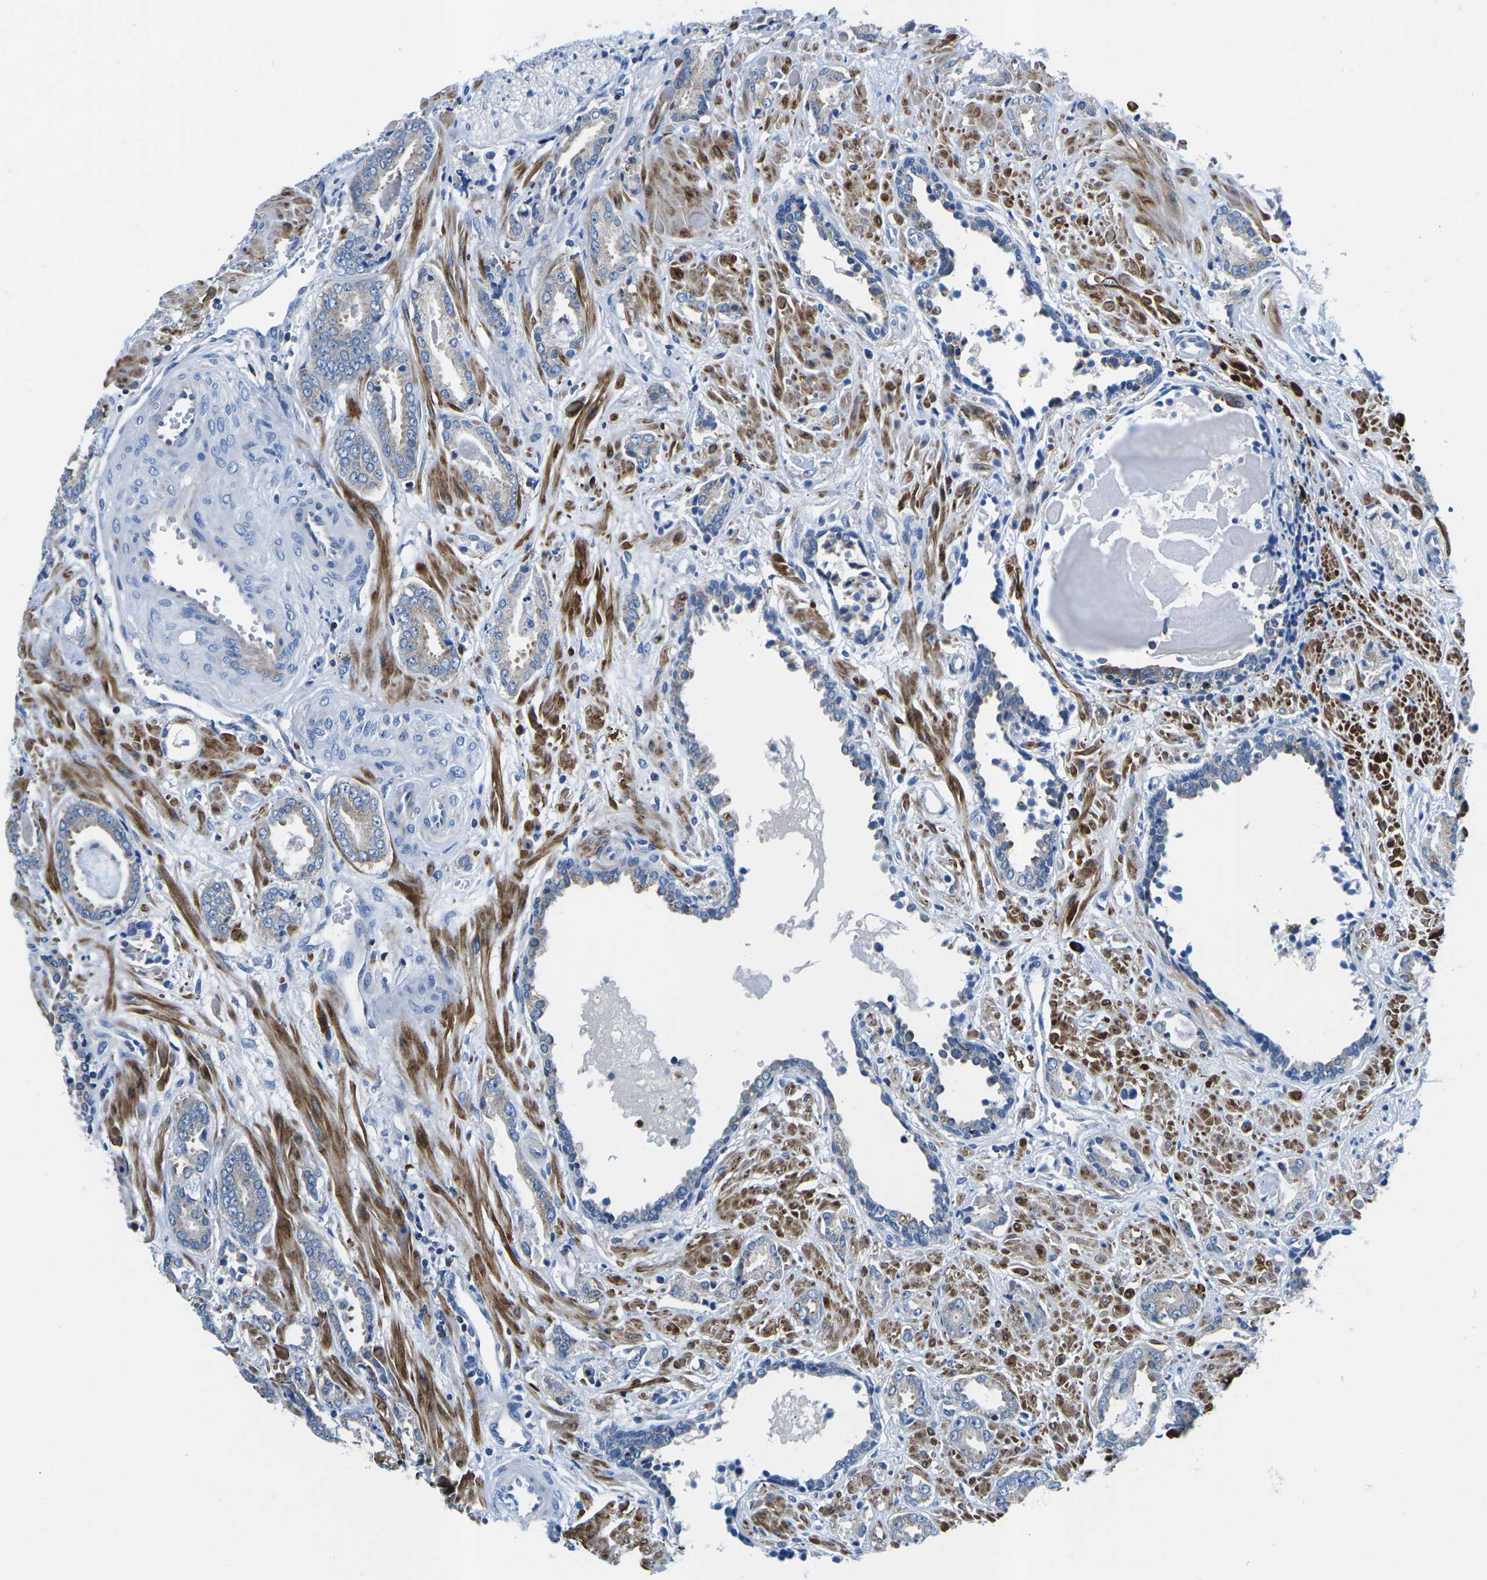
{"staining": {"intensity": "negative", "quantity": "none", "location": "none"}, "tissue": "prostate cancer", "cell_type": "Tumor cells", "image_type": "cancer", "snomed": [{"axis": "morphology", "description": "Adenocarcinoma, Low grade"}, {"axis": "topography", "description": "Prostate"}], "caption": "The histopathology image exhibits no staining of tumor cells in prostate cancer (adenocarcinoma (low-grade)).", "gene": "MC4R", "patient": {"sex": "male", "age": 53}}